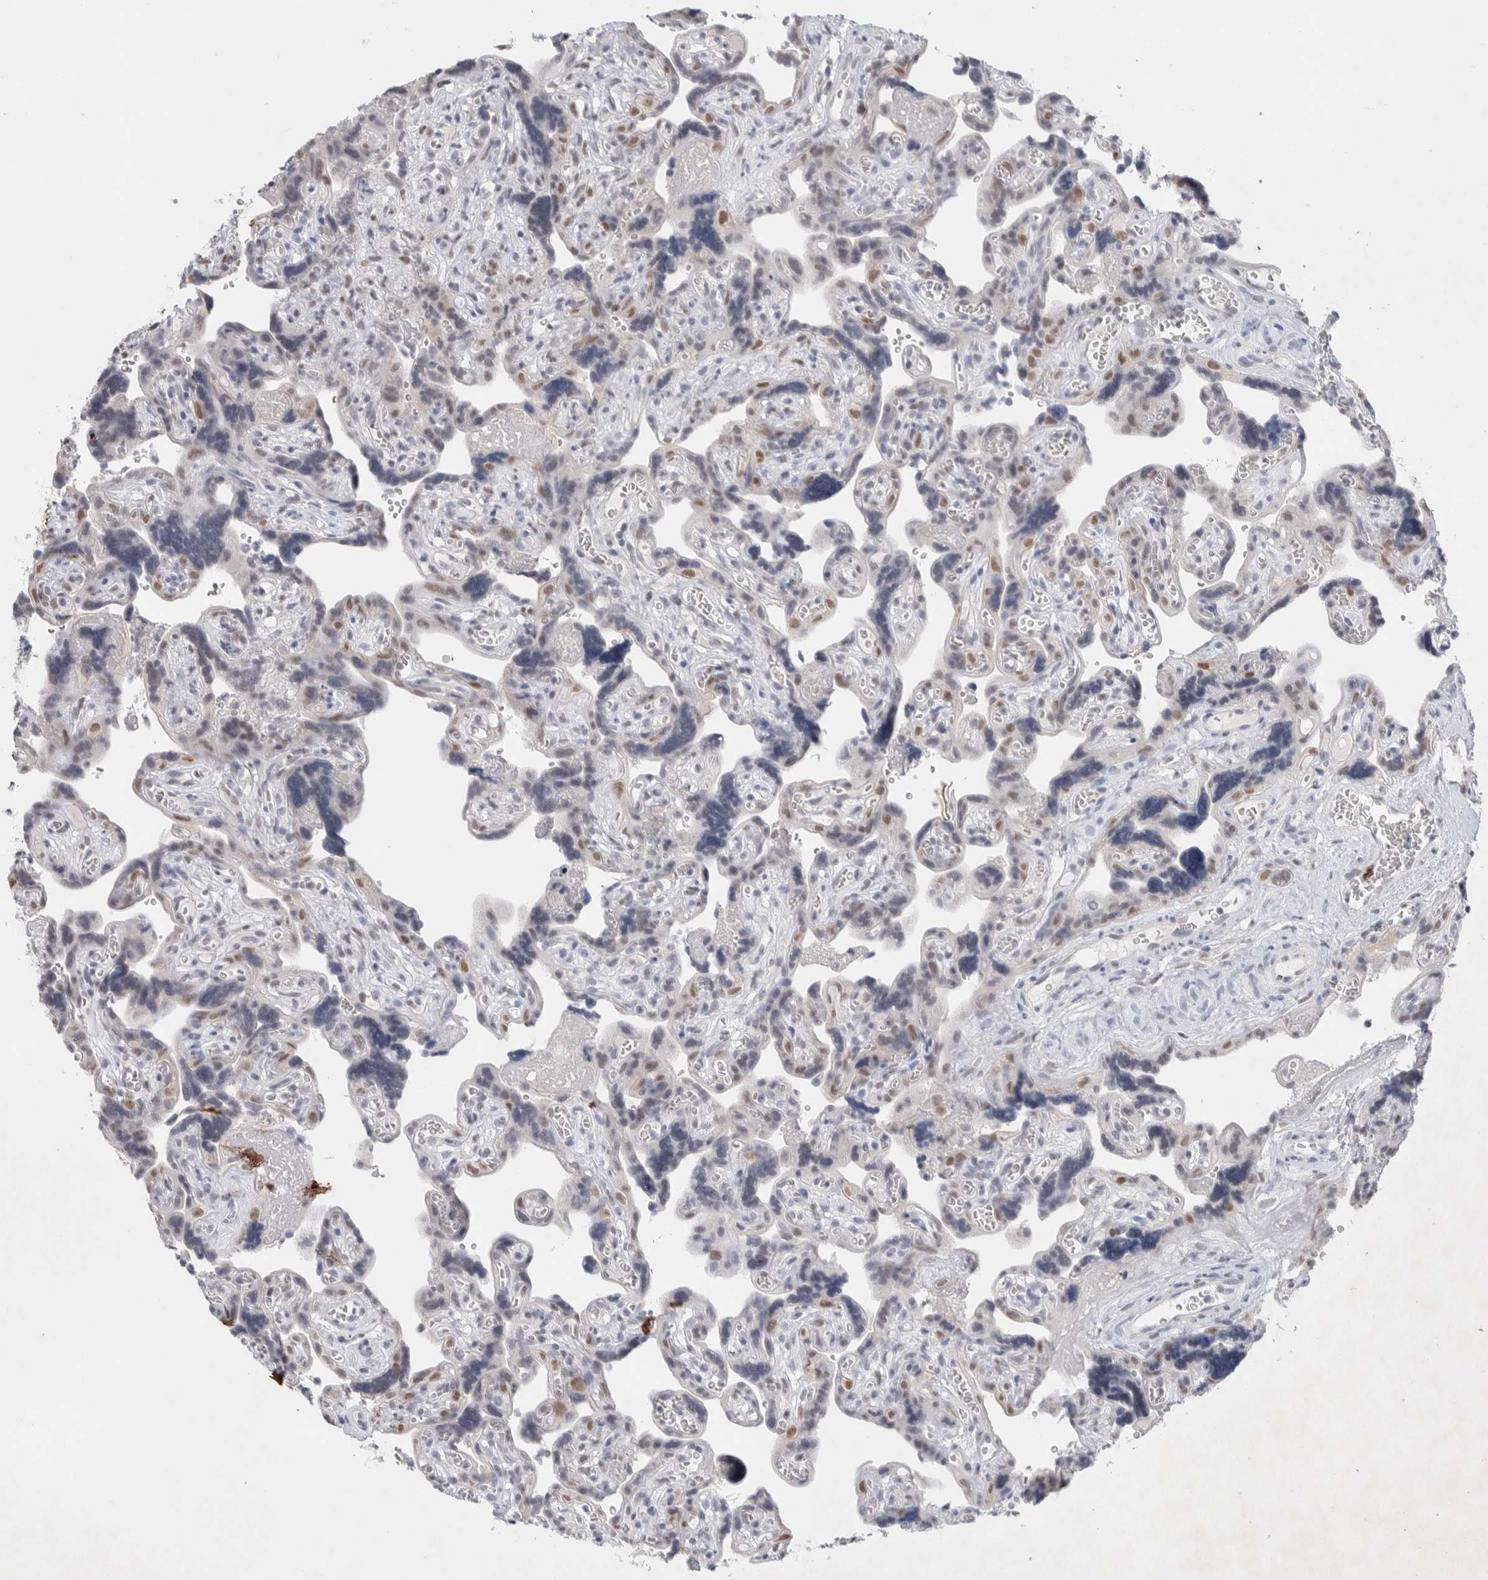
{"staining": {"intensity": "moderate", "quantity": ">75%", "location": "nuclear"}, "tissue": "placenta", "cell_type": "Decidual cells", "image_type": "normal", "snomed": [{"axis": "morphology", "description": "Normal tissue, NOS"}, {"axis": "topography", "description": "Placenta"}], "caption": "Placenta was stained to show a protein in brown. There is medium levels of moderate nuclear expression in about >75% of decidual cells. (Brightfield microscopy of DAB IHC at high magnification).", "gene": "PRMT1", "patient": {"sex": "female", "age": 30}}